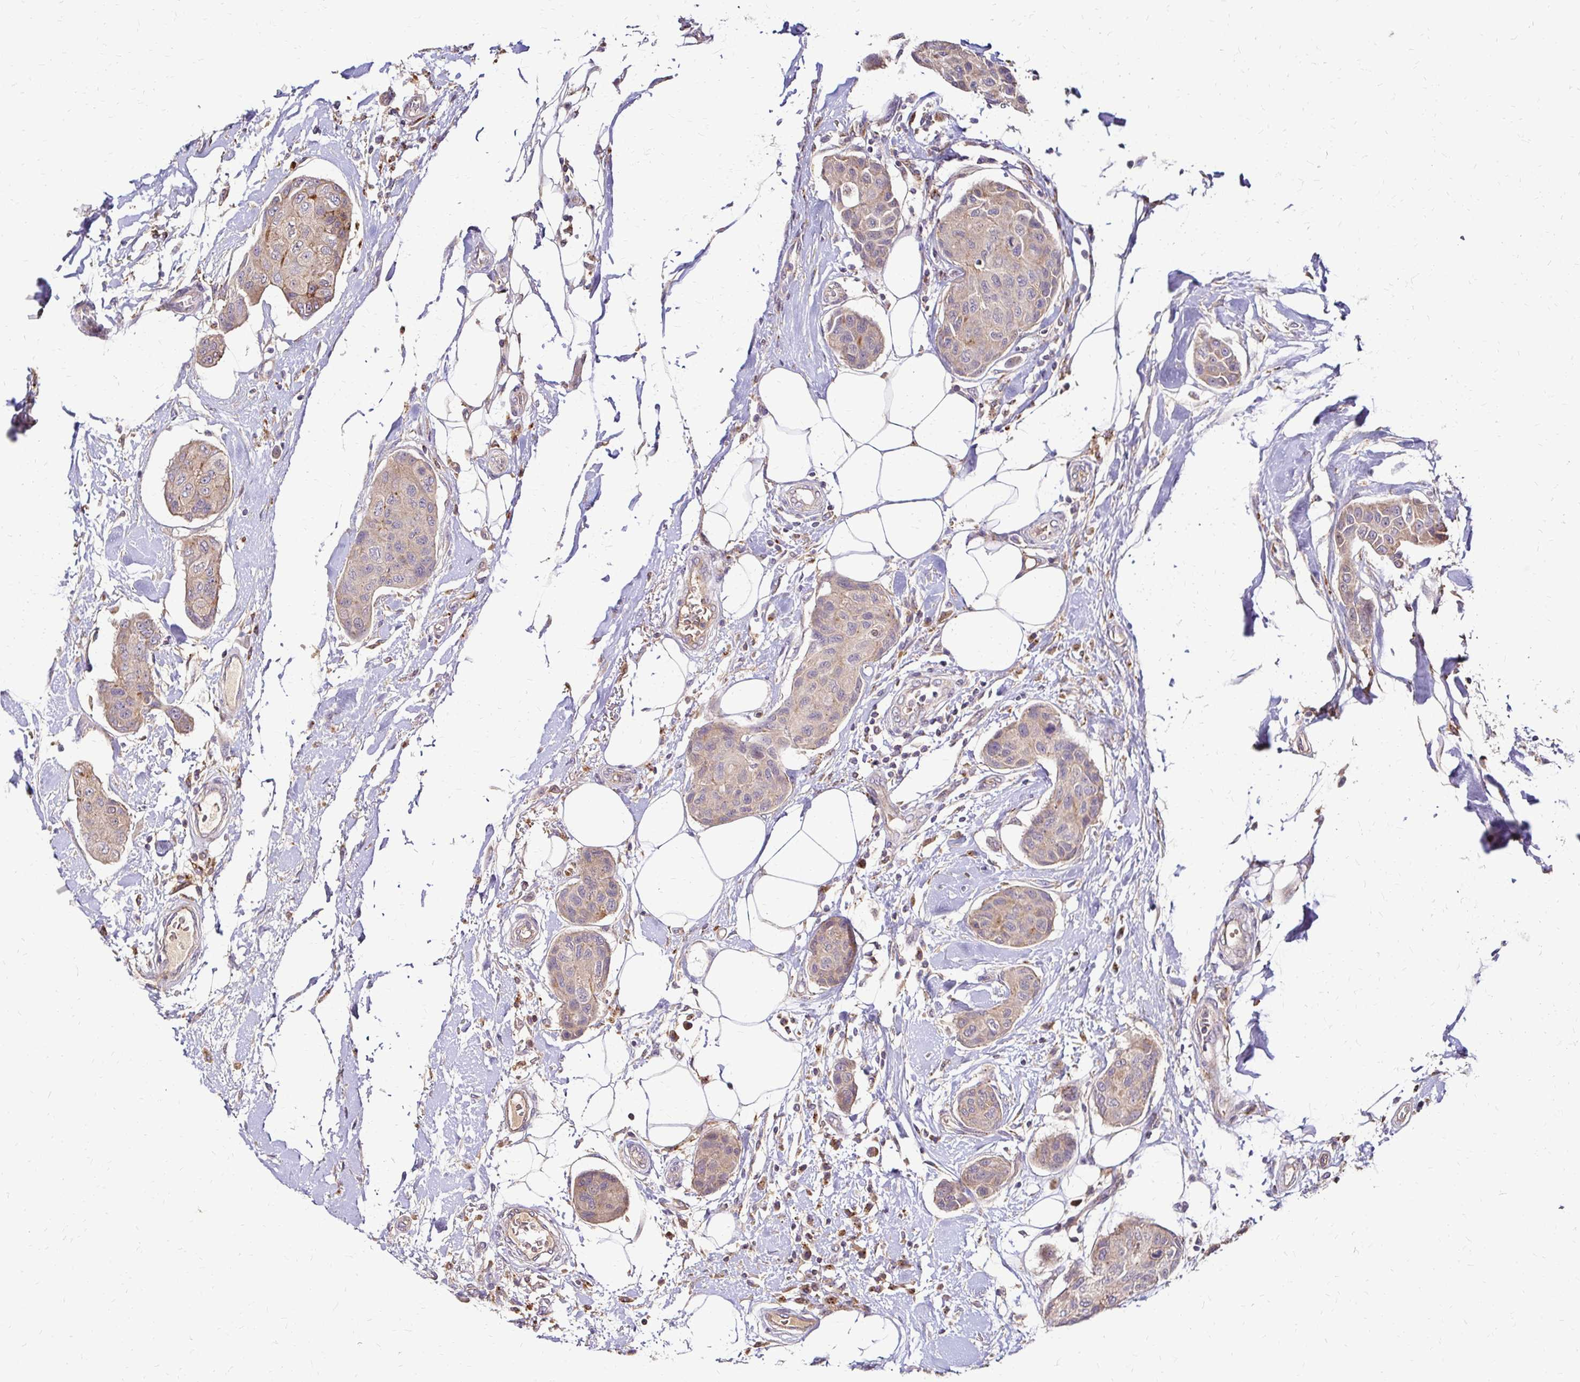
{"staining": {"intensity": "weak", "quantity": "25%-75%", "location": "cytoplasmic/membranous"}, "tissue": "breast cancer", "cell_type": "Tumor cells", "image_type": "cancer", "snomed": [{"axis": "morphology", "description": "Duct carcinoma"}, {"axis": "topography", "description": "Breast"}, {"axis": "topography", "description": "Lymph node"}], "caption": "Human invasive ductal carcinoma (breast) stained with a brown dye shows weak cytoplasmic/membranous positive positivity in about 25%-75% of tumor cells.", "gene": "IDUA", "patient": {"sex": "female", "age": 80}}